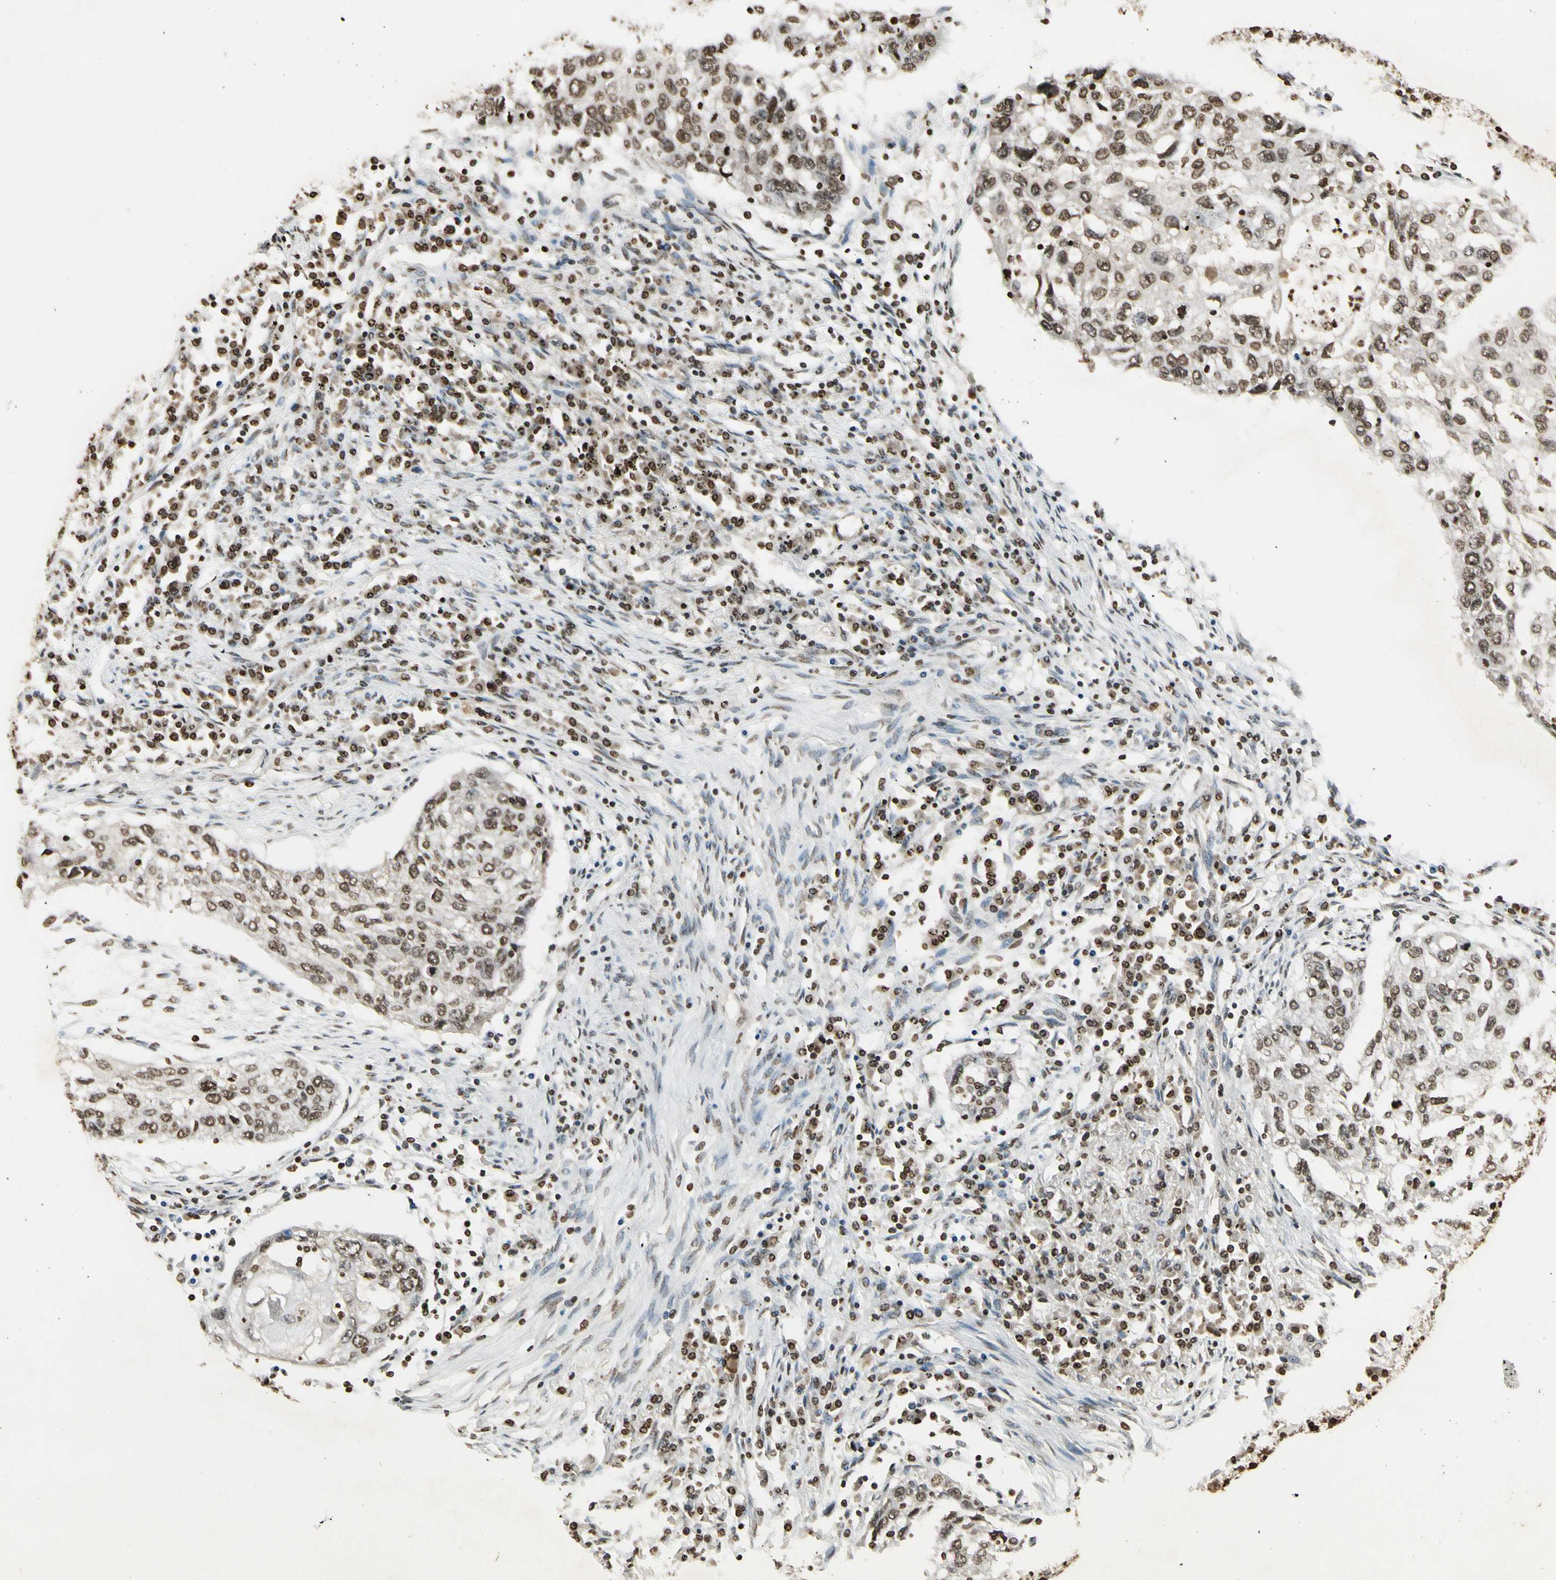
{"staining": {"intensity": "moderate", "quantity": ">75%", "location": "nuclear"}, "tissue": "lung cancer", "cell_type": "Tumor cells", "image_type": "cancer", "snomed": [{"axis": "morphology", "description": "Squamous cell carcinoma, NOS"}, {"axis": "topography", "description": "Lung"}], "caption": "Tumor cells reveal moderate nuclear staining in approximately >75% of cells in lung cancer. The protein is shown in brown color, while the nuclei are stained blue.", "gene": "RORA", "patient": {"sex": "female", "age": 63}}